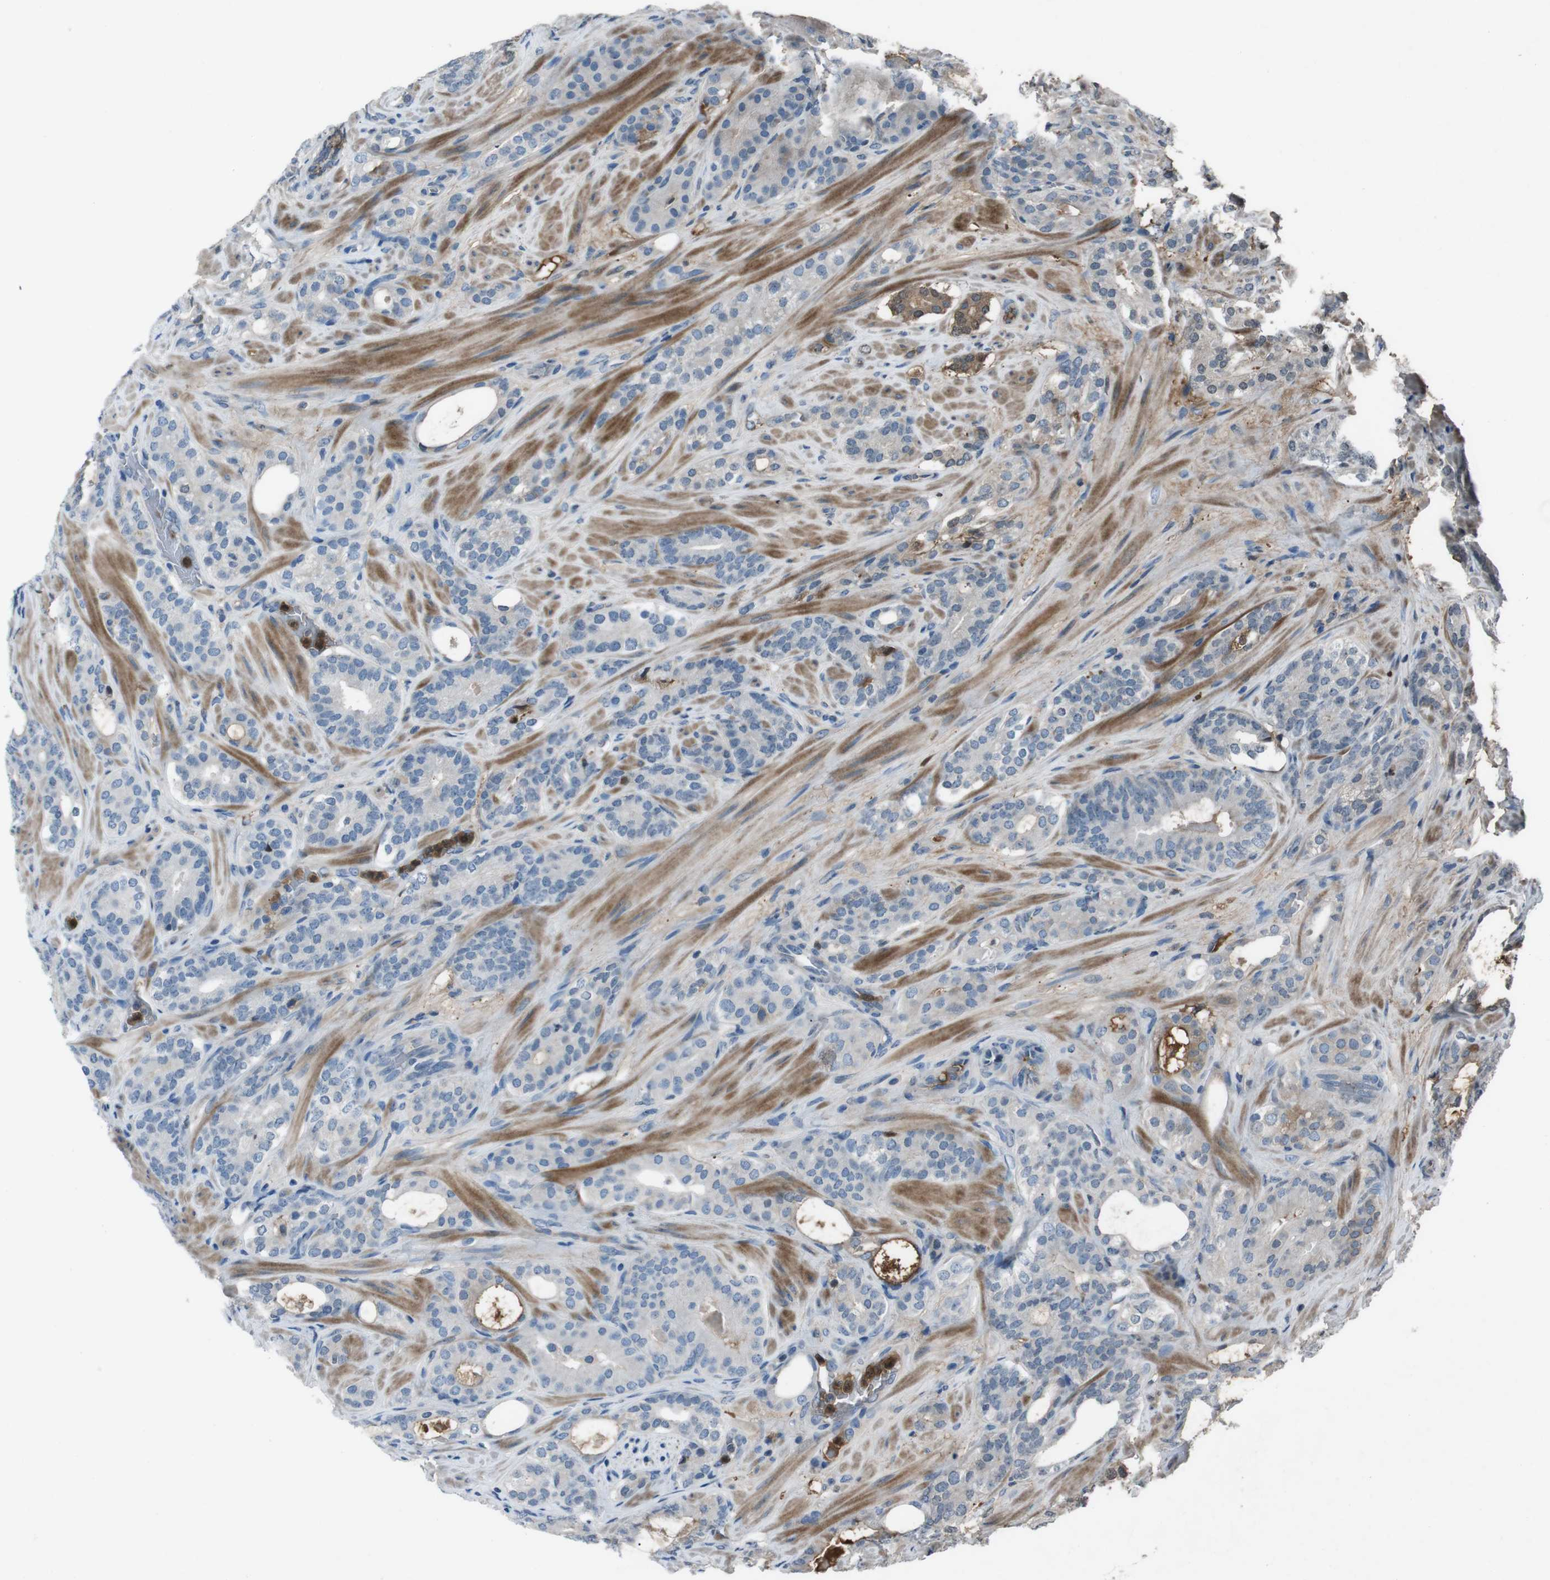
{"staining": {"intensity": "negative", "quantity": "none", "location": "none"}, "tissue": "prostate cancer", "cell_type": "Tumor cells", "image_type": "cancer", "snomed": [{"axis": "morphology", "description": "Adenocarcinoma, Low grade"}, {"axis": "topography", "description": "Prostate"}], "caption": "Immunohistochemistry micrograph of neoplastic tissue: human low-grade adenocarcinoma (prostate) stained with DAB demonstrates no significant protein expression in tumor cells.", "gene": "UGT1A6", "patient": {"sex": "male", "age": 63}}